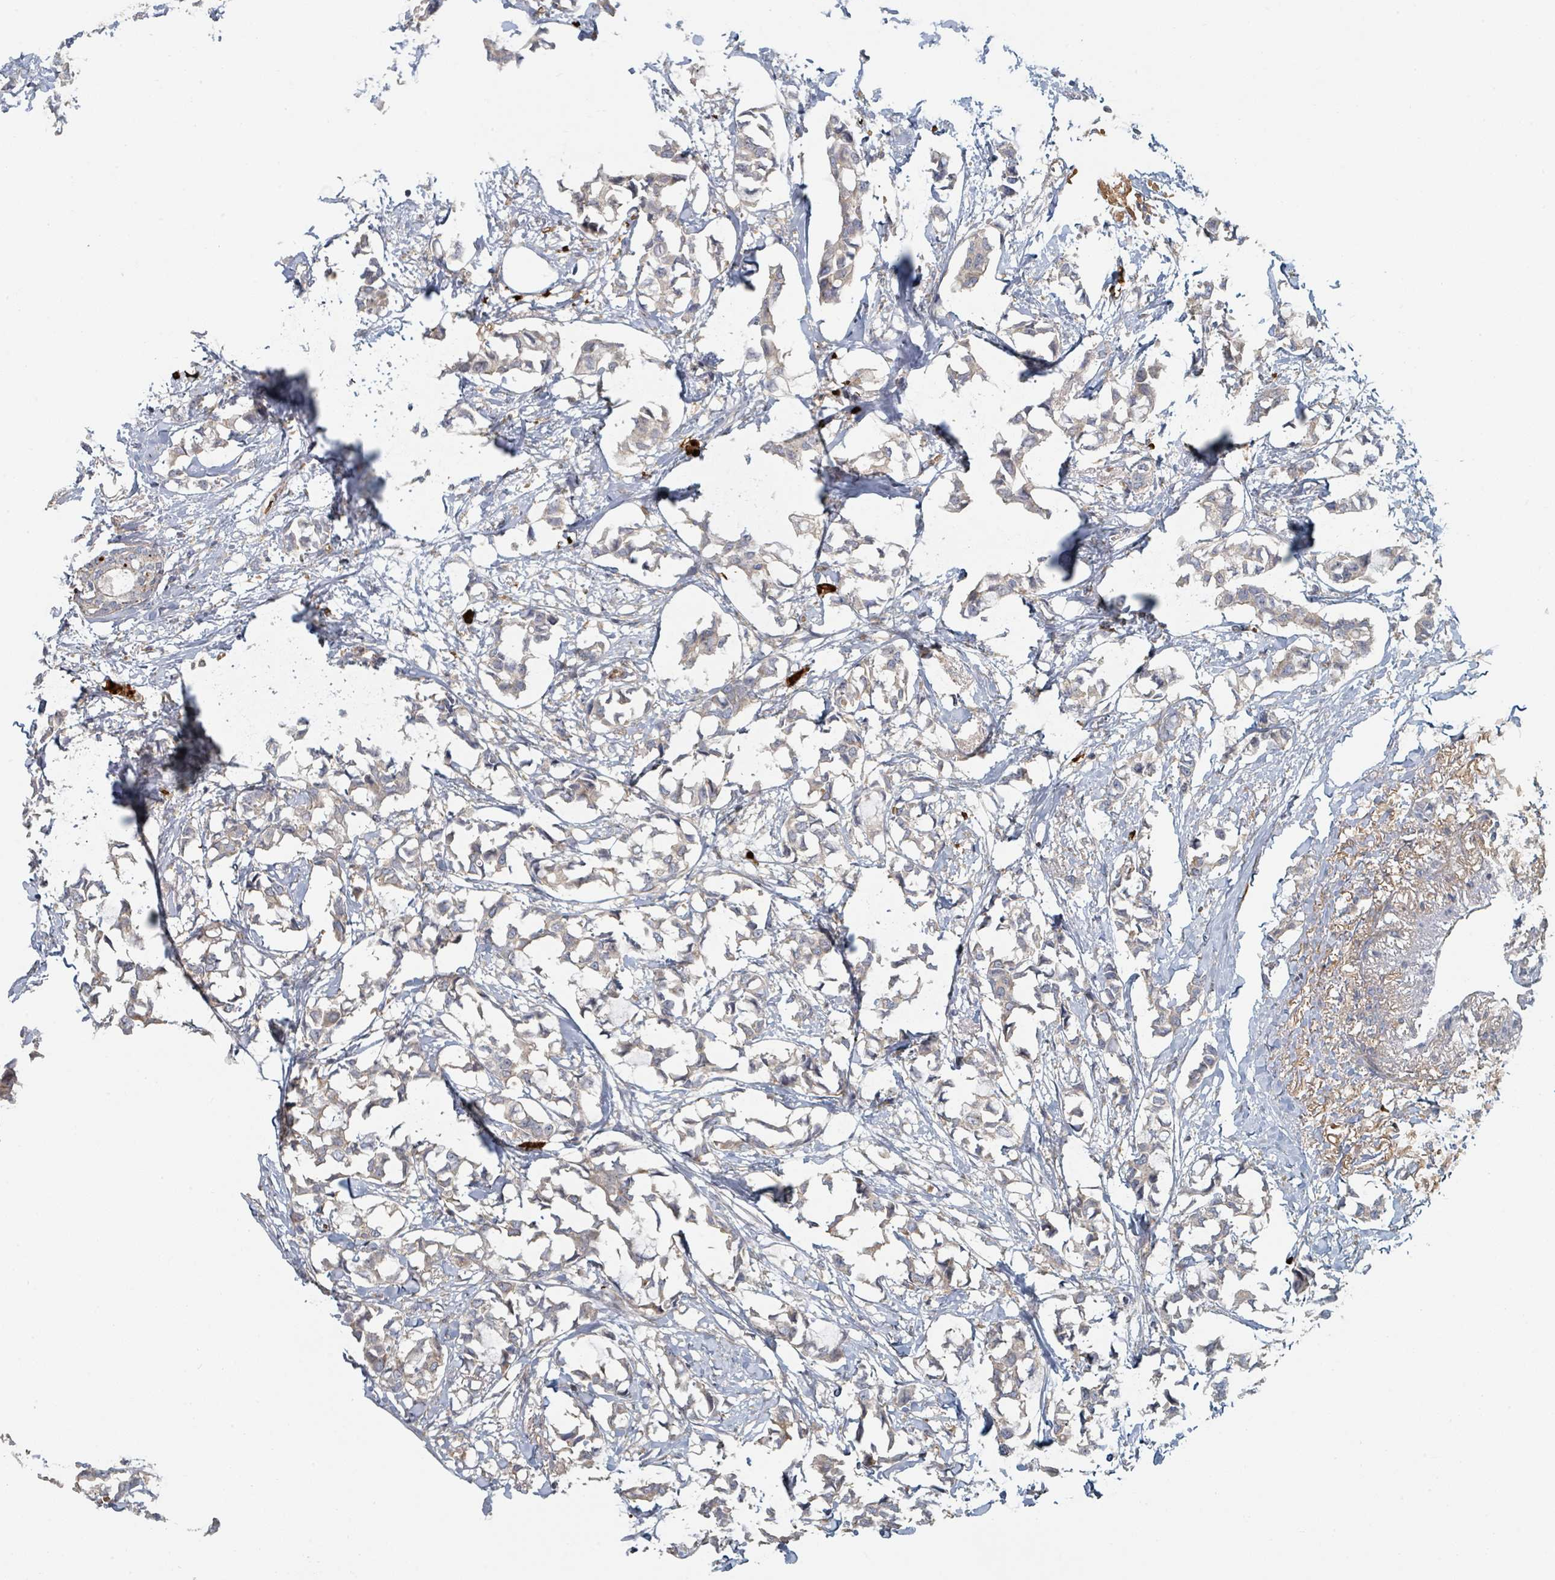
{"staining": {"intensity": "negative", "quantity": "none", "location": "none"}, "tissue": "breast cancer", "cell_type": "Tumor cells", "image_type": "cancer", "snomed": [{"axis": "morphology", "description": "Duct carcinoma"}, {"axis": "topography", "description": "Breast"}], "caption": "The IHC image has no significant staining in tumor cells of infiltrating ductal carcinoma (breast) tissue. (Brightfield microscopy of DAB (3,3'-diaminobenzidine) immunohistochemistry at high magnification).", "gene": "TRPC4AP", "patient": {"sex": "female", "age": 73}}